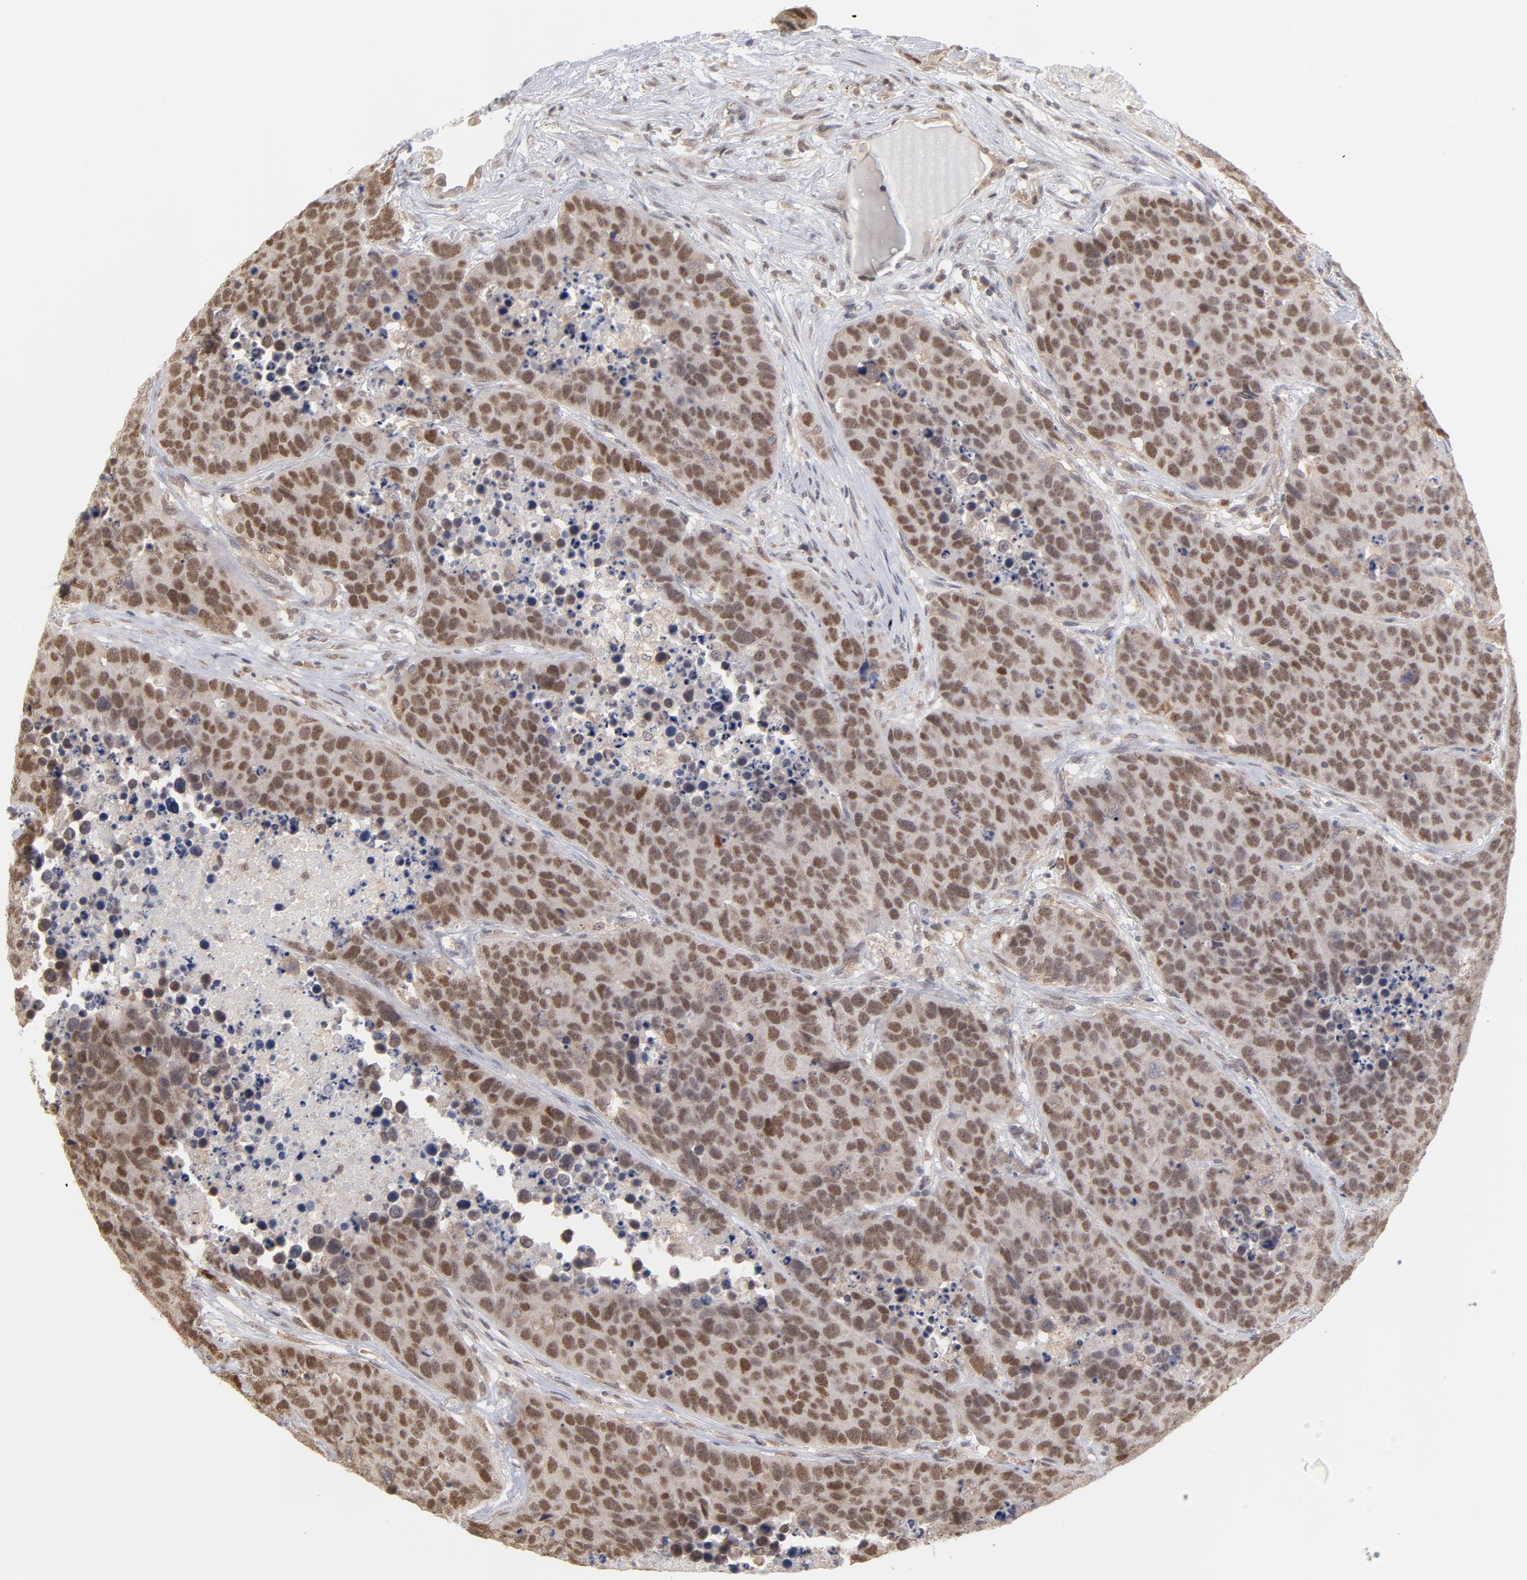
{"staining": {"intensity": "moderate", "quantity": ">75%", "location": "nuclear"}, "tissue": "carcinoid", "cell_type": "Tumor cells", "image_type": "cancer", "snomed": [{"axis": "morphology", "description": "Carcinoid, malignant, NOS"}, {"axis": "topography", "description": "Lung"}], "caption": "Immunohistochemistry (IHC) (DAB) staining of malignant carcinoid shows moderate nuclear protein staining in approximately >75% of tumor cells. (Stains: DAB in brown, nuclei in blue, Microscopy: brightfield microscopy at high magnification).", "gene": "OAS1", "patient": {"sex": "male", "age": 60}}